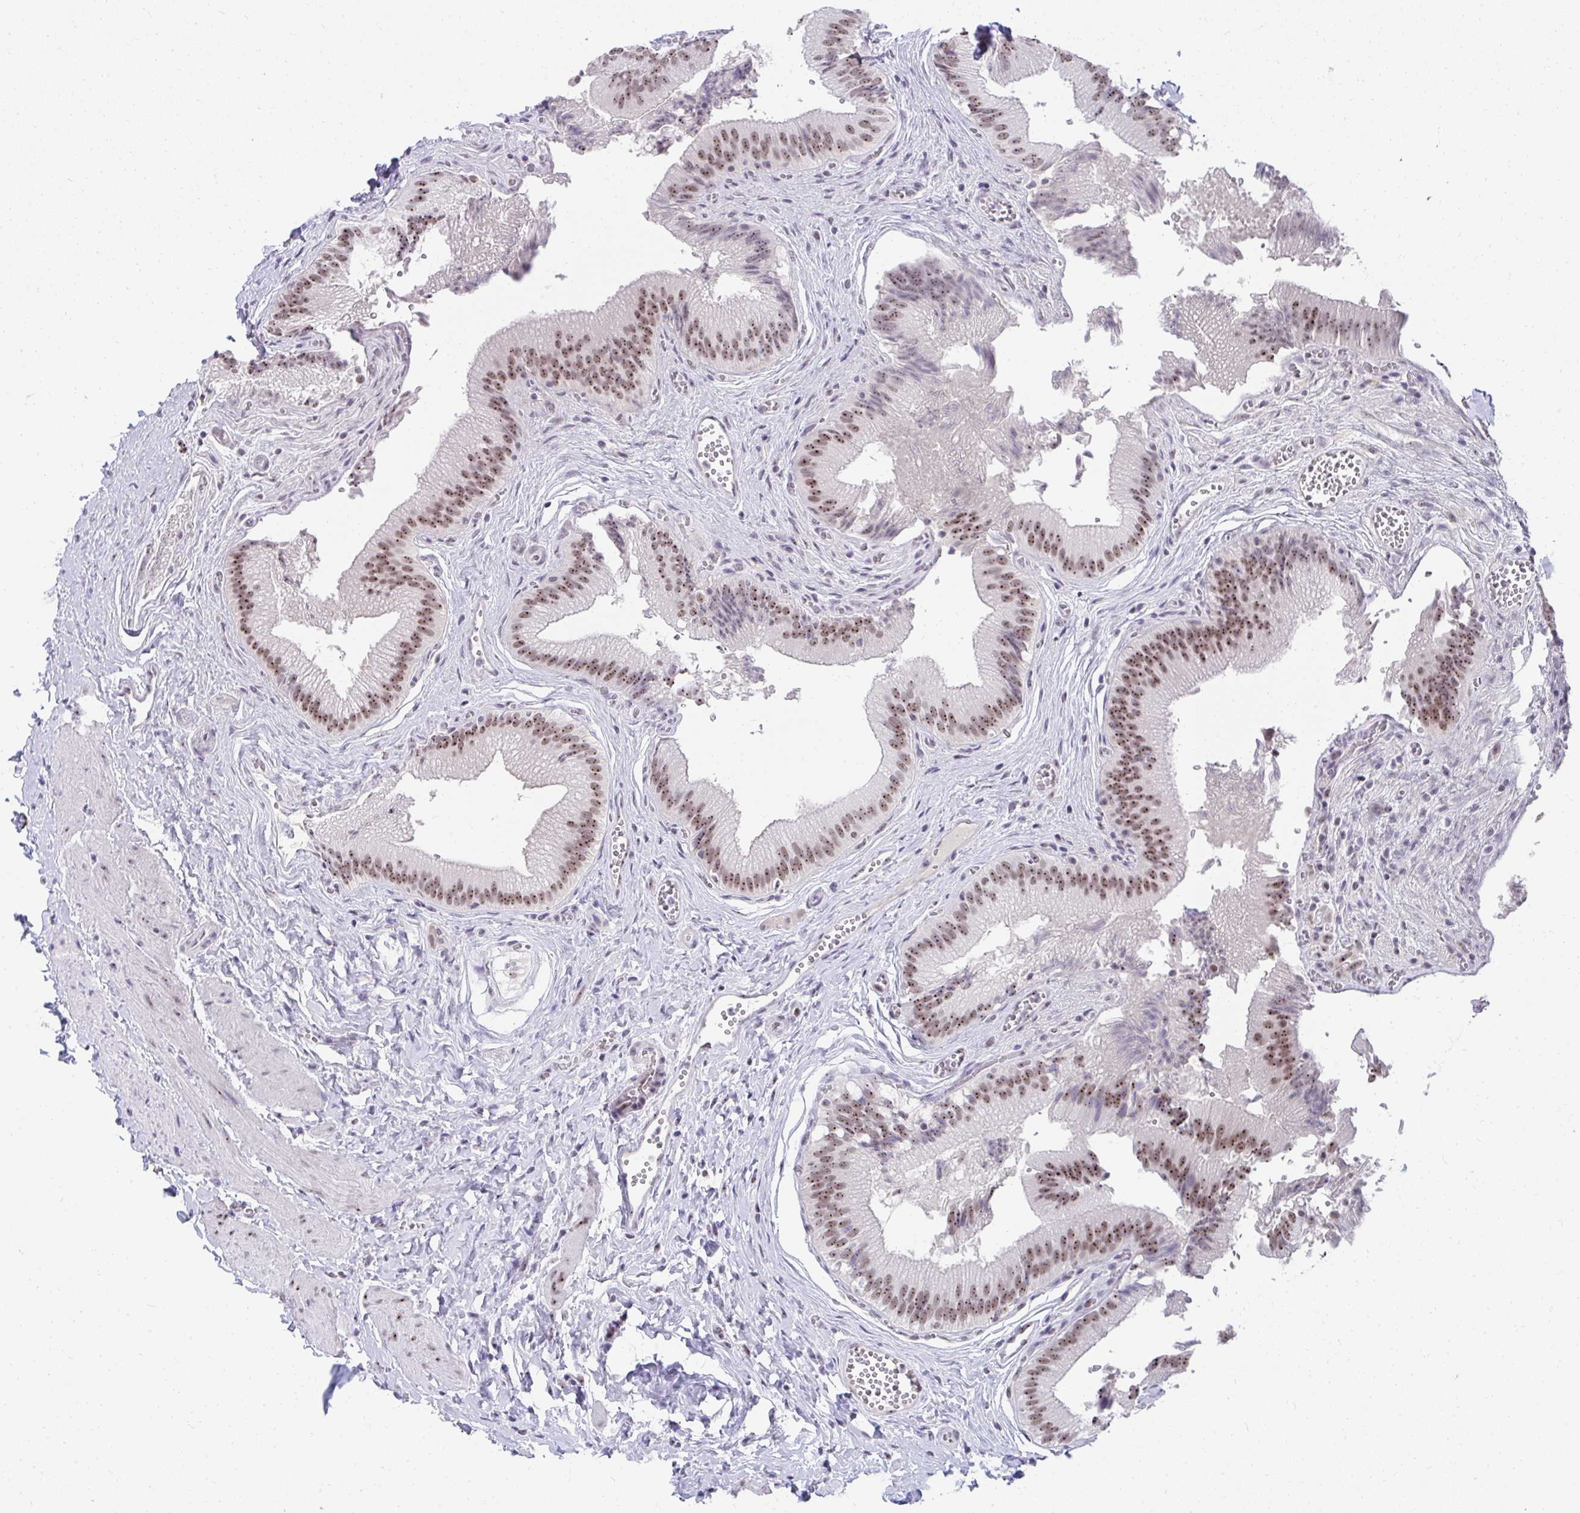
{"staining": {"intensity": "moderate", "quantity": ">75%", "location": "nuclear"}, "tissue": "gallbladder", "cell_type": "Glandular cells", "image_type": "normal", "snomed": [{"axis": "morphology", "description": "Normal tissue, NOS"}, {"axis": "topography", "description": "Gallbladder"}], "caption": "Human gallbladder stained for a protein (brown) displays moderate nuclear positive expression in approximately >75% of glandular cells.", "gene": "HIRA", "patient": {"sex": "male", "age": 17}}